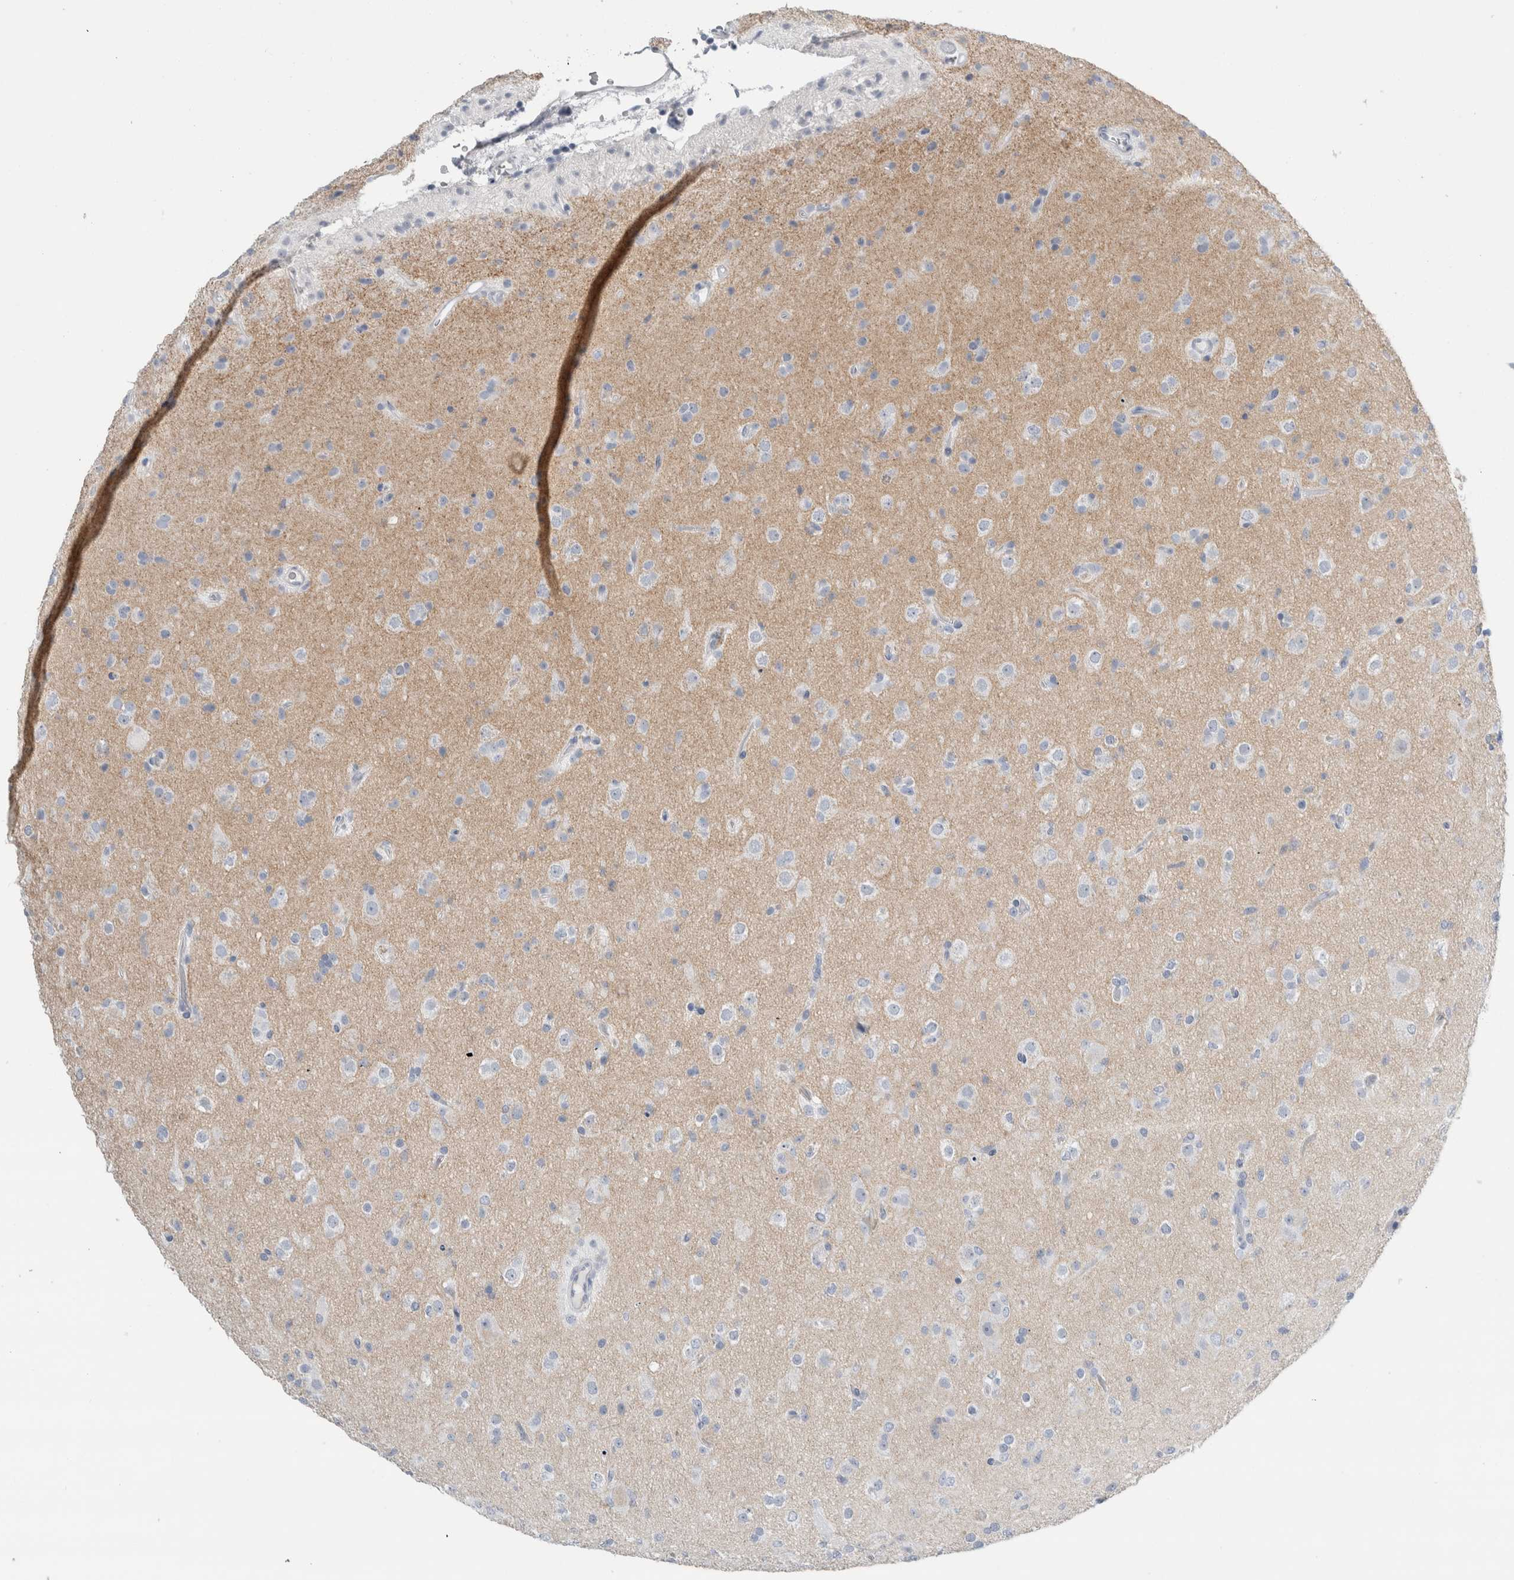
{"staining": {"intensity": "negative", "quantity": "none", "location": "none"}, "tissue": "glioma", "cell_type": "Tumor cells", "image_type": "cancer", "snomed": [{"axis": "morphology", "description": "Glioma, malignant, Low grade"}, {"axis": "topography", "description": "Brain"}], "caption": "This is a photomicrograph of IHC staining of malignant low-grade glioma, which shows no positivity in tumor cells.", "gene": "RPH3AL", "patient": {"sex": "male", "age": 65}}